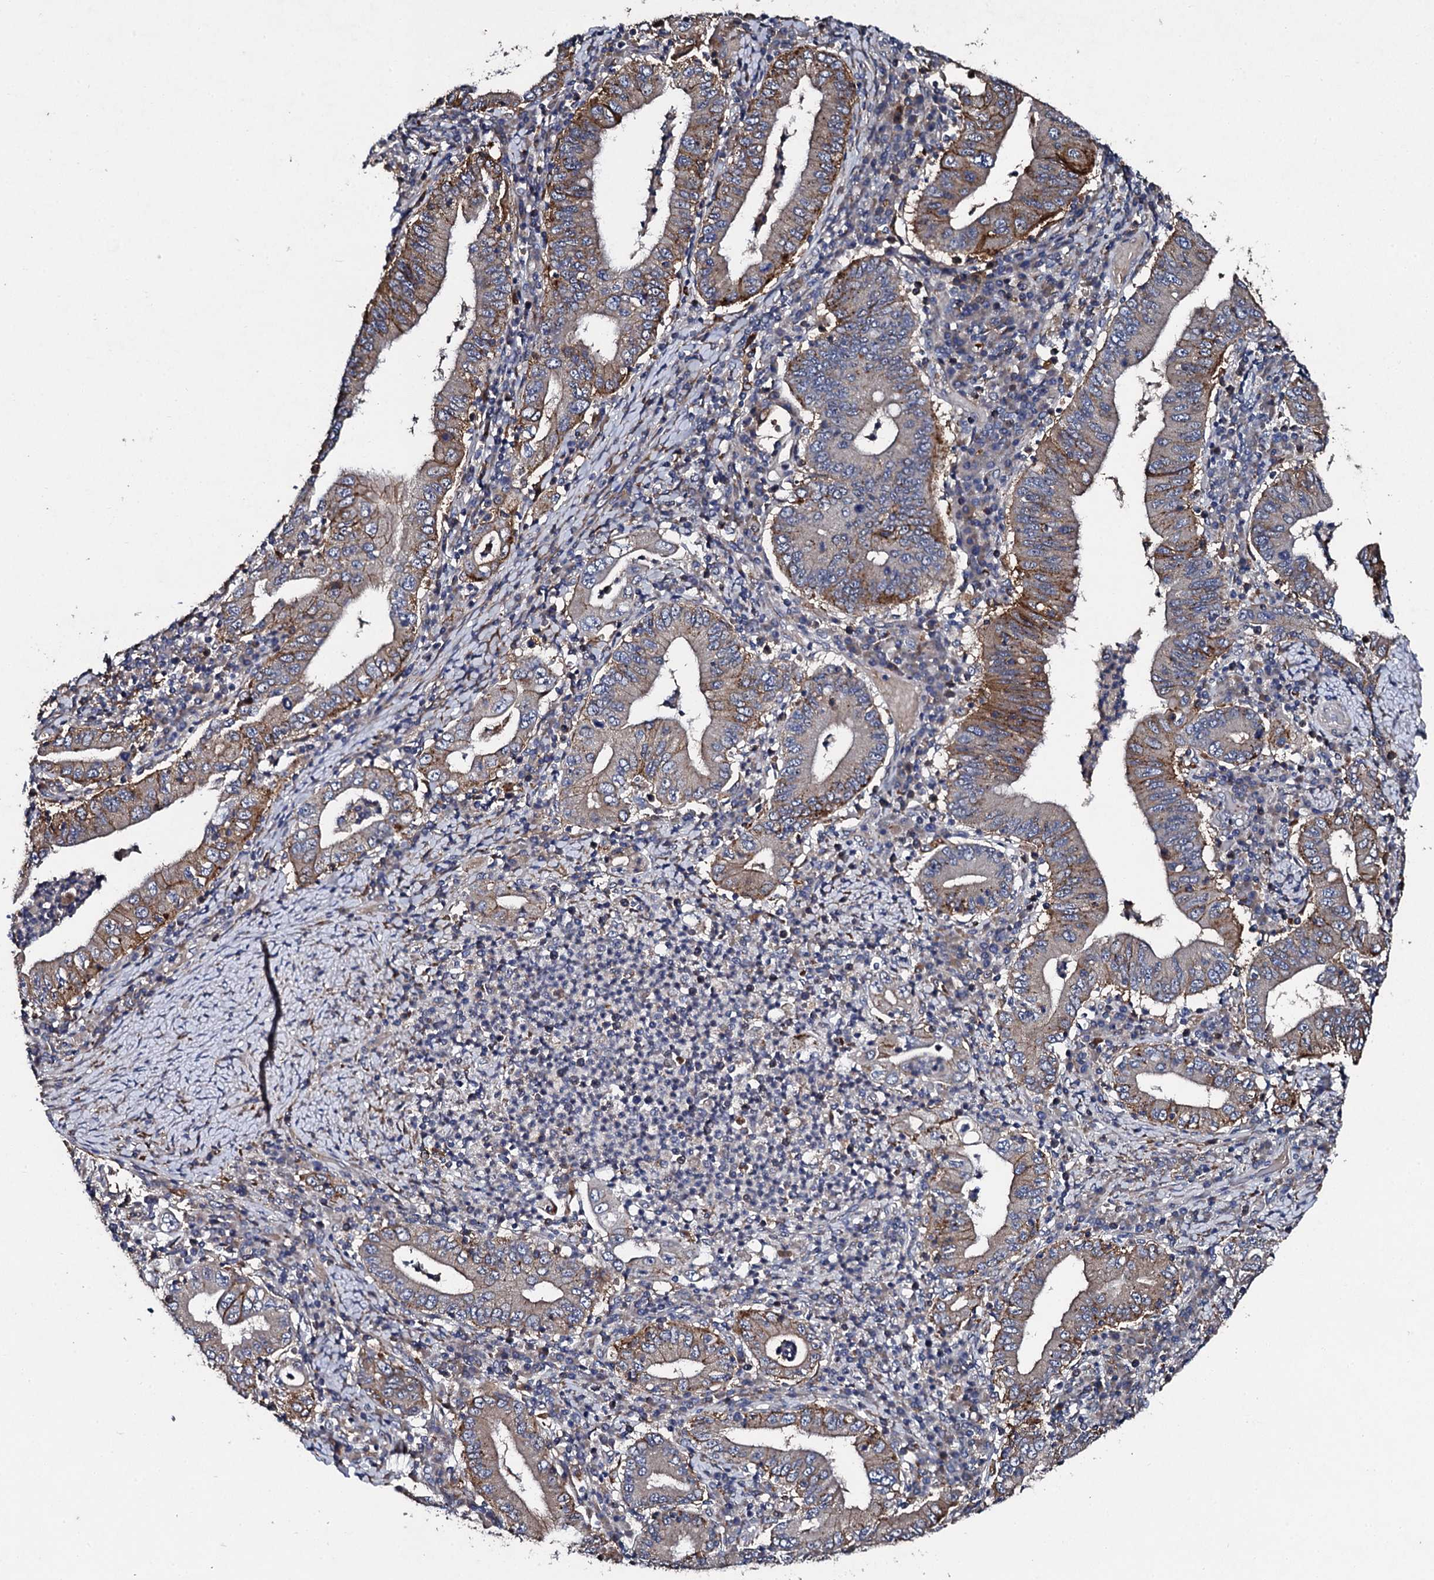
{"staining": {"intensity": "moderate", "quantity": "25%-75%", "location": "cytoplasmic/membranous"}, "tissue": "stomach cancer", "cell_type": "Tumor cells", "image_type": "cancer", "snomed": [{"axis": "morphology", "description": "Normal tissue, NOS"}, {"axis": "morphology", "description": "Adenocarcinoma, NOS"}, {"axis": "topography", "description": "Esophagus"}, {"axis": "topography", "description": "Stomach, upper"}, {"axis": "topography", "description": "Peripheral nerve tissue"}], "caption": "Moderate cytoplasmic/membranous staining for a protein is appreciated in approximately 25%-75% of tumor cells of adenocarcinoma (stomach) using IHC.", "gene": "LRRC28", "patient": {"sex": "male", "age": 62}}